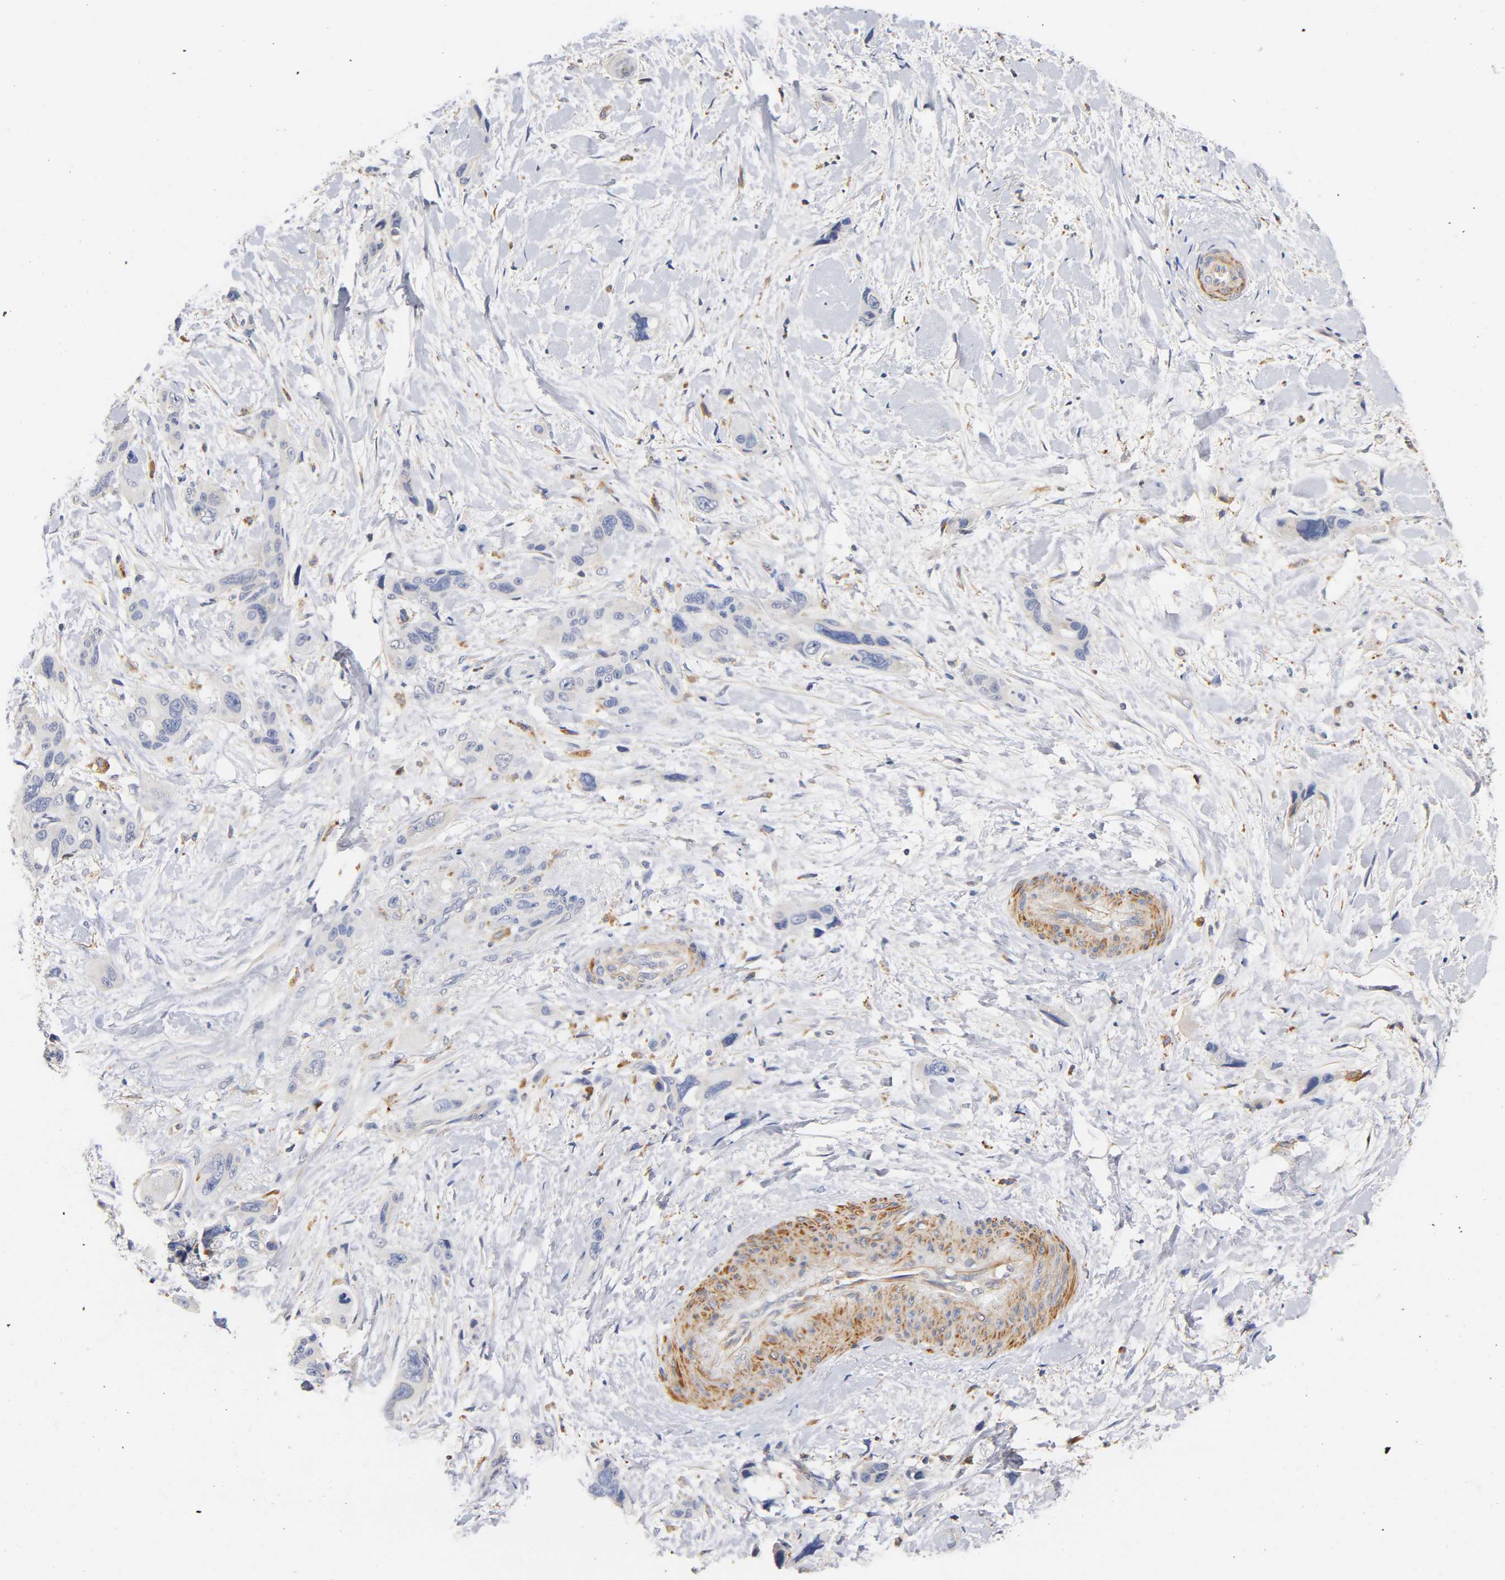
{"staining": {"intensity": "negative", "quantity": "none", "location": "none"}, "tissue": "pancreatic cancer", "cell_type": "Tumor cells", "image_type": "cancer", "snomed": [{"axis": "morphology", "description": "Adenocarcinoma, NOS"}, {"axis": "topography", "description": "Pancreas"}], "caption": "This histopathology image is of adenocarcinoma (pancreatic) stained with IHC to label a protein in brown with the nuclei are counter-stained blue. There is no expression in tumor cells.", "gene": "SEMA5A", "patient": {"sex": "male", "age": 46}}